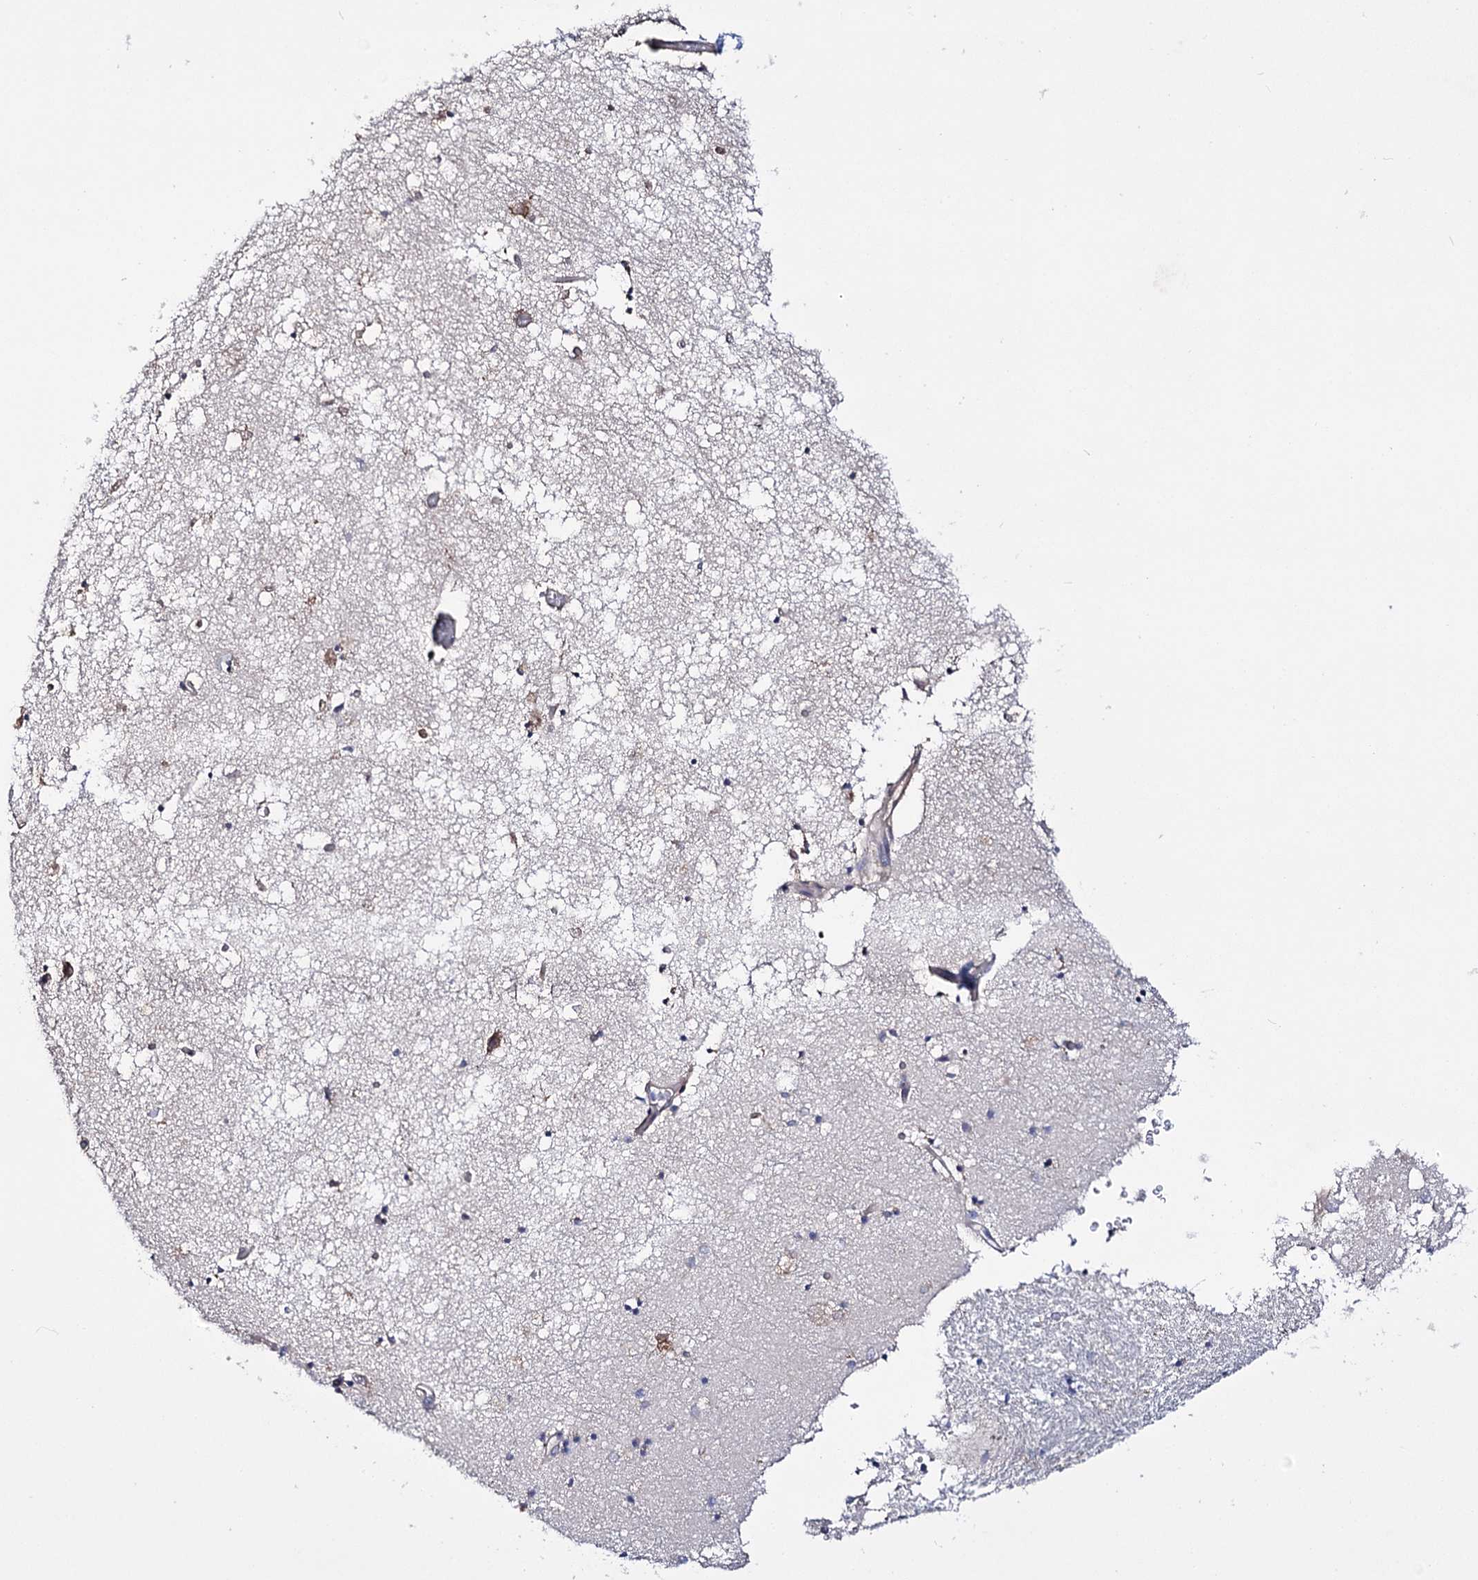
{"staining": {"intensity": "moderate", "quantity": "<25%", "location": "cytoplasmic/membranous"}, "tissue": "hippocampus", "cell_type": "Glial cells", "image_type": "normal", "snomed": [{"axis": "morphology", "description": "Normal tissue, NOS"}, {"axis": "topography", "description": "Hippocampus"}], "caption": "An image of human hippocampus stained for a protein displays moderate cytoplasmic/membranous brown staining in glial cells.", "gene": "PTER", "patient": {"sex": "male", "age": 70}}